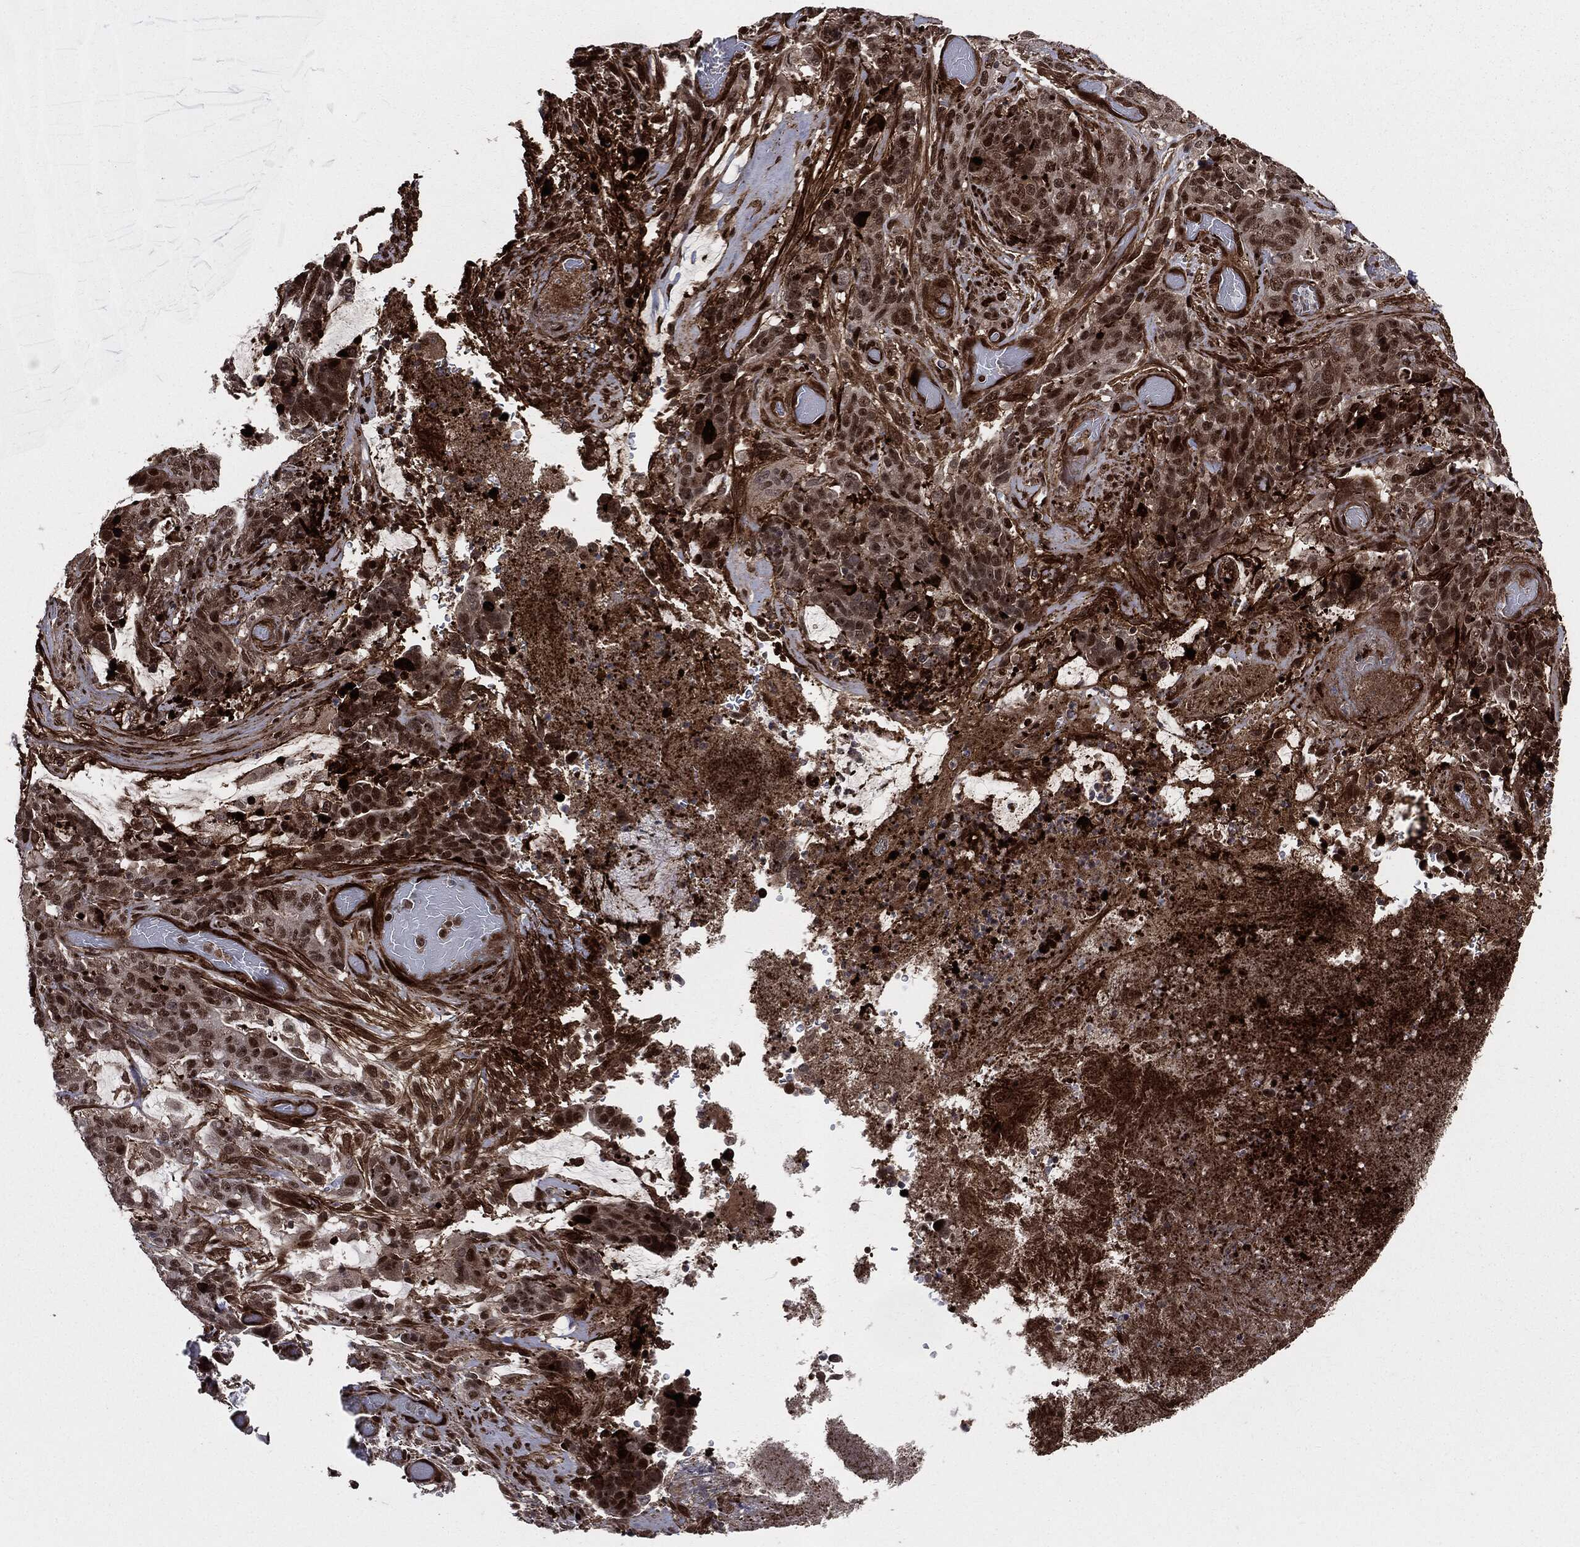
{"staining": {"intensity": "moderate", "quantity": "25%-75%", "location": "nuclear"}, "tissue": "stomach cancer", "cell_type": "Tumor cells", "image_type": "cancer", "snomed": [{"axis": "morphology", "description": "Normal tissue, NOS"}, {"axis": "morphology", "description": "Adenocarcinoma, NOS"}, {"axis": "topography", "description": "Stomach"}], "caption": "Immunohistochemistry staining of stomach adenocarcinoma, which demonstrates medium levels of moderate nuclear positivity in about 25%-75% of tumor cells indicating moderate nuclear protein expression. The staining was performed using DAB (3,3'-diaminobenzidine) (brown) for protein detection and nuclei were counterstained in hematoxylin (blue).", "gene": "SMAD4", "patient": {"sex": "female", "age": 64}}